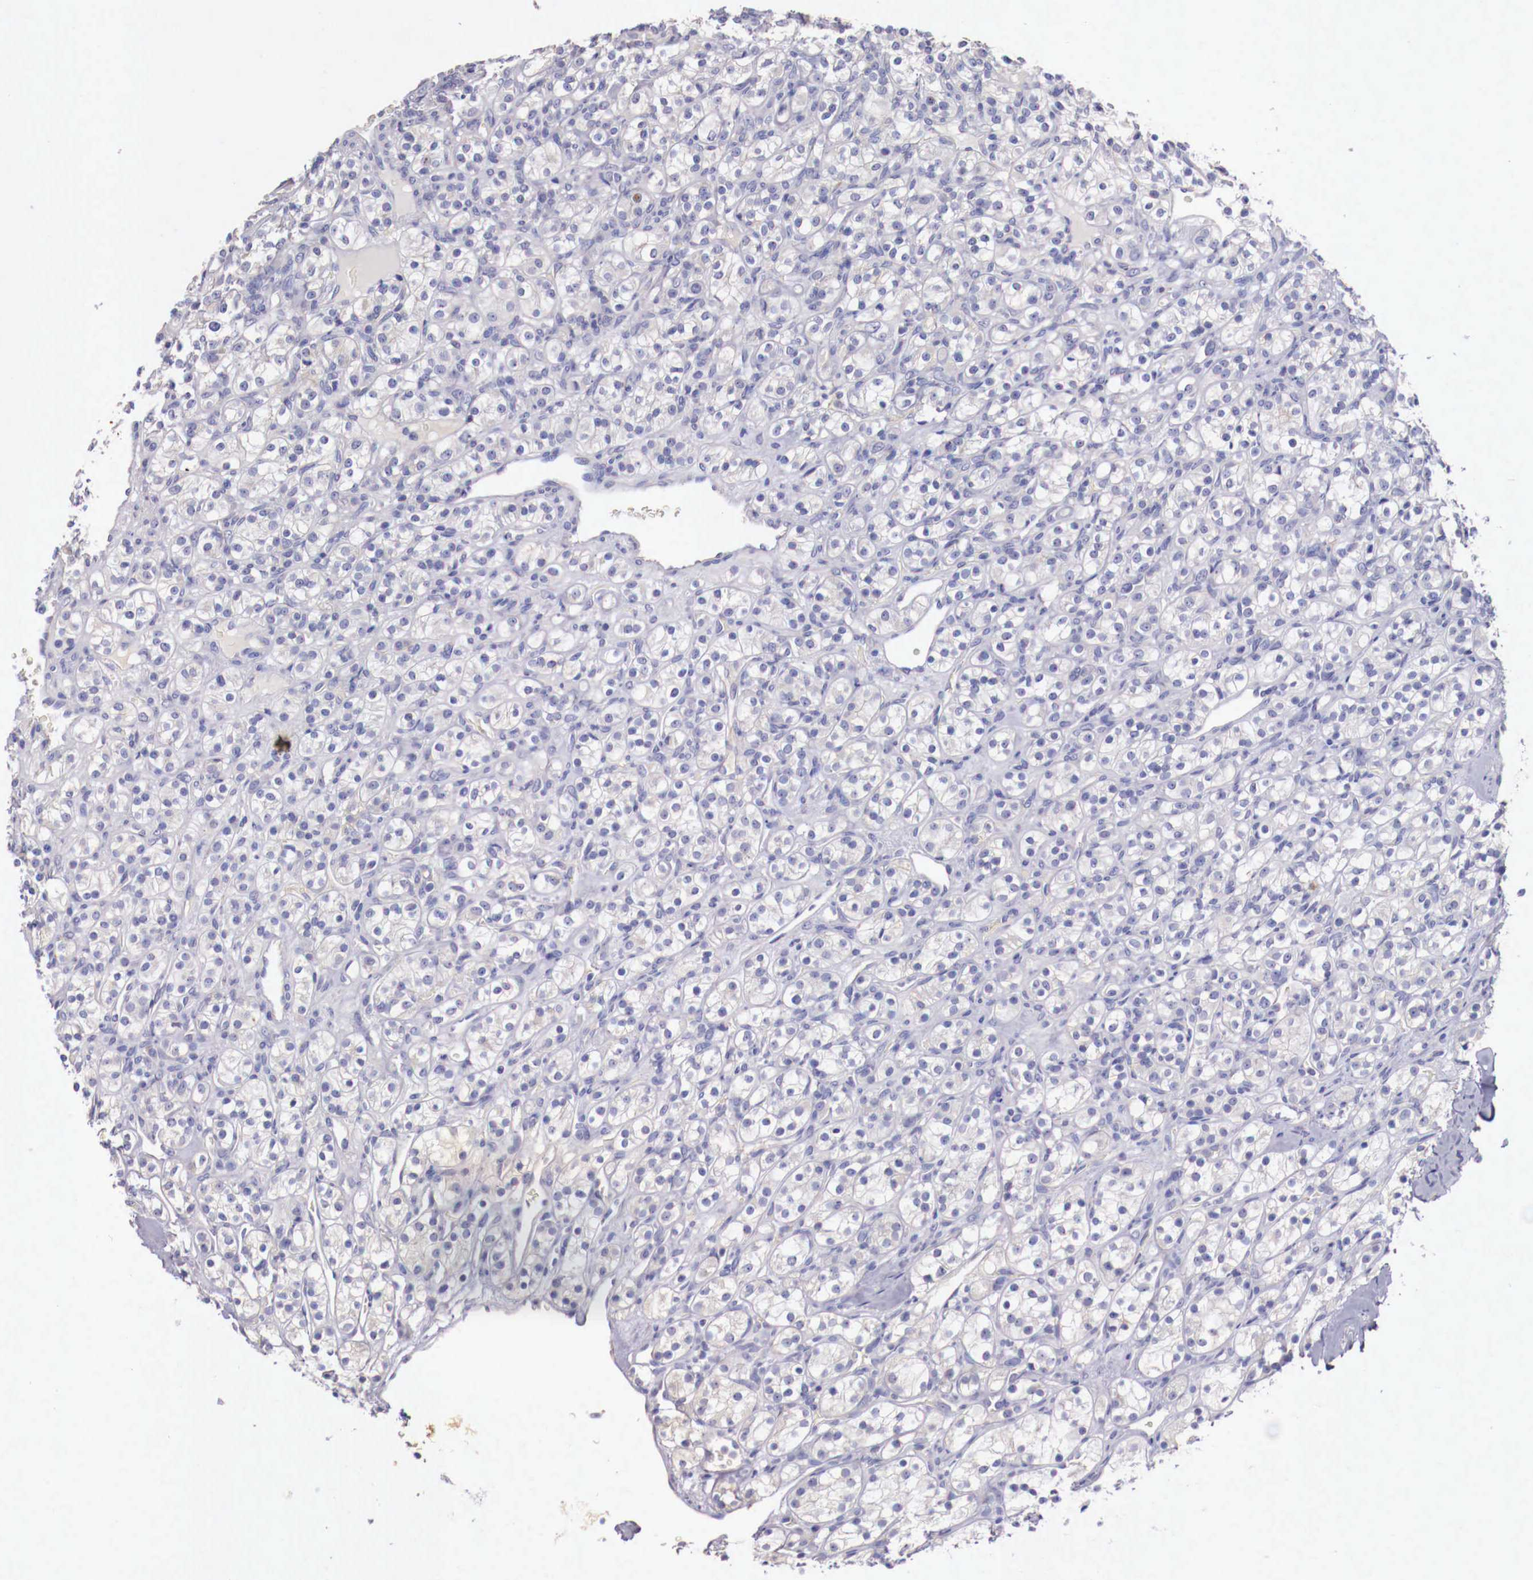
{"staining": {"intensity": "negative", "quantity": "none", "location": "none"}, "tissue": "renal cancer", "cell_type": "Tumor cells", "image_type": "cancer", "snomed": [{"axis": "morphology", "description": "Adenocarcinoma, NOS"}, {"axis": "topography", "description": "Kidney"}], "caption": "An image of adenocarcinoma (renal) stained for a protein reveals no brown staining in tumor cells.", "gene": "PITPNA", "patient": {"sex": "male", "age": 77}}